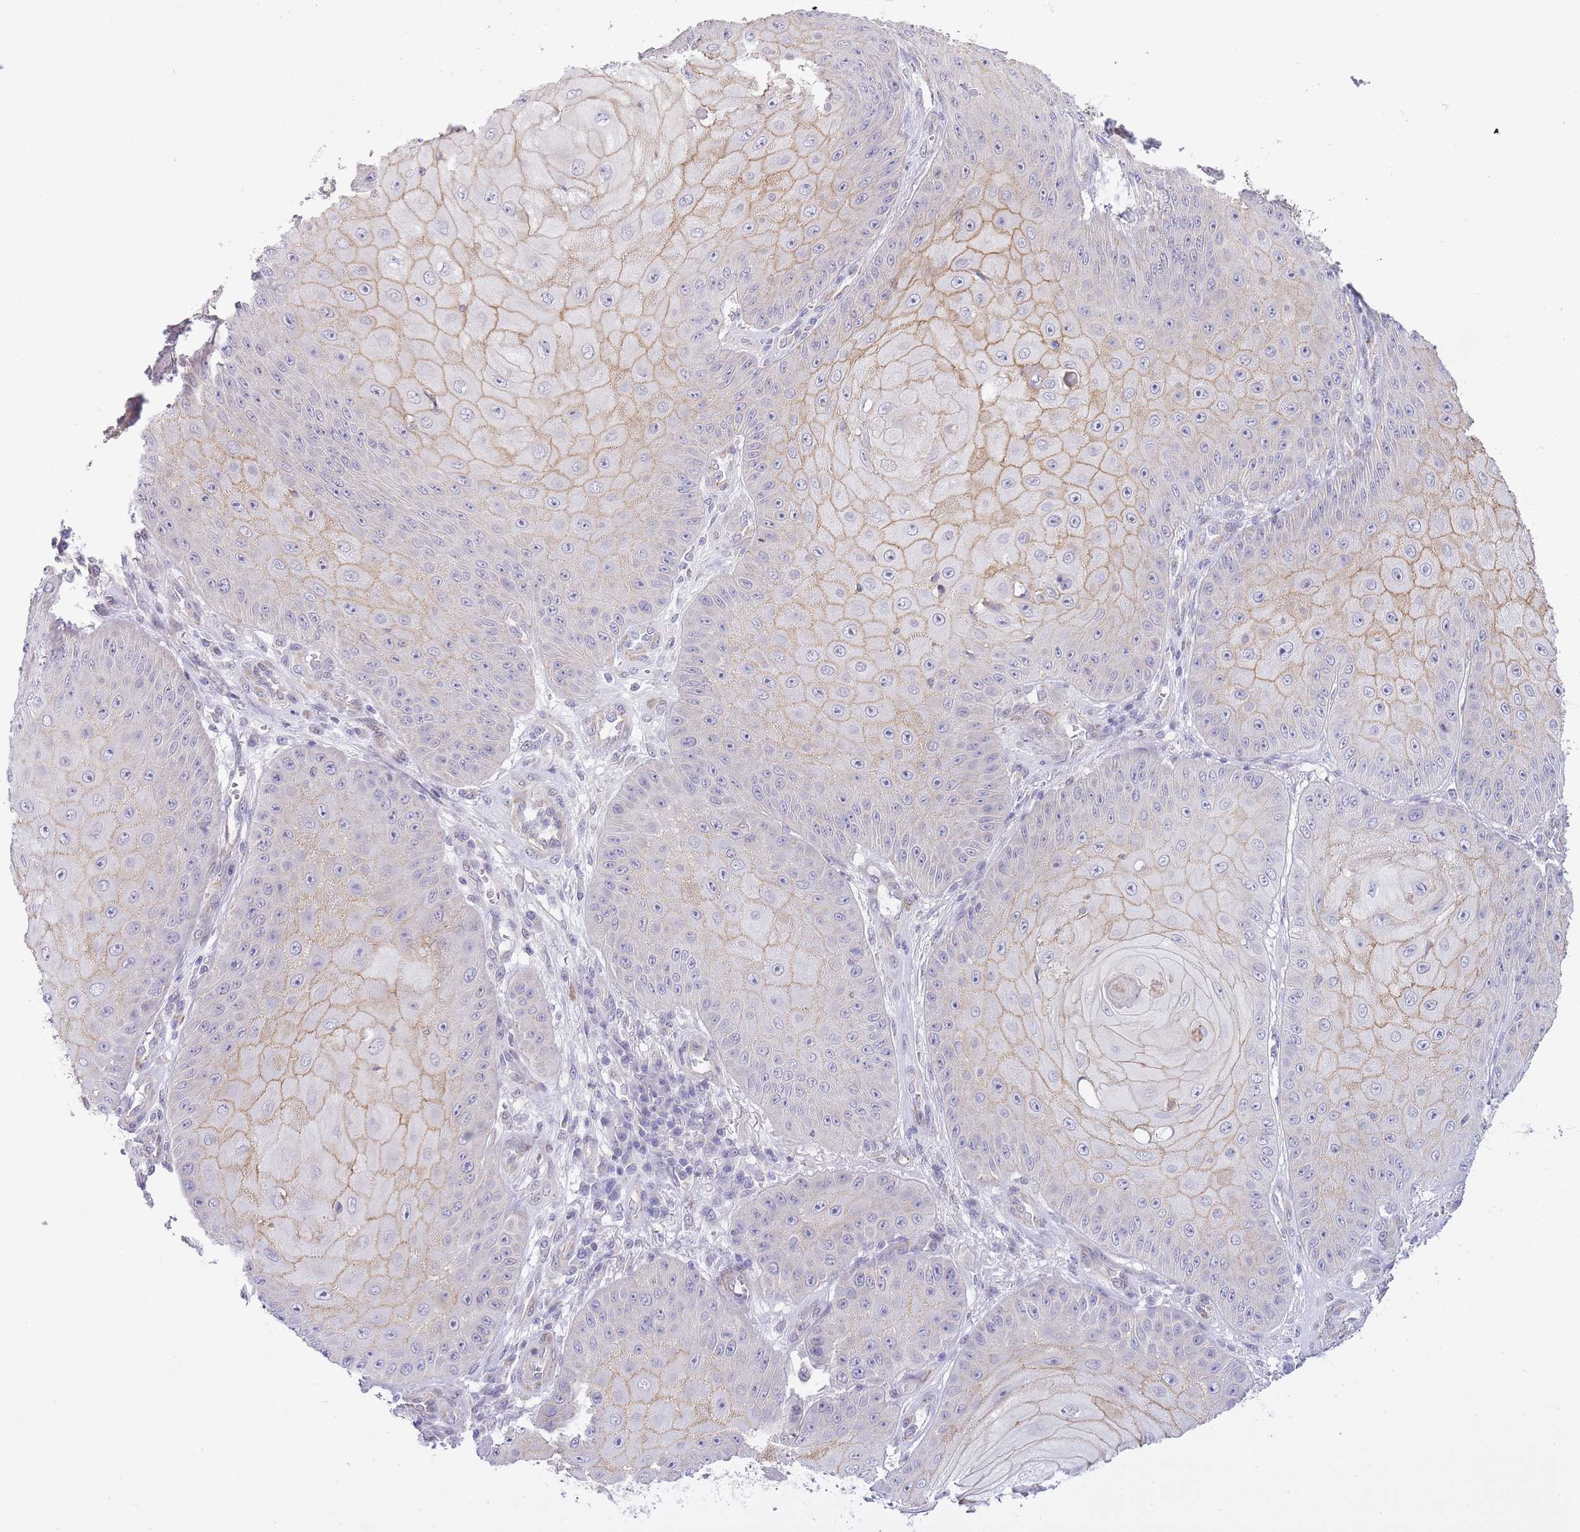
{"staining": {"intensity": "weak", "quantity": "25%-75%", "location": "cytoplasmic/membranous"}, "tissue": "skin cancer", "cell_type": "Tumor cells", "image_type": "cancer", "snomed": [{"axis": "morphology", "description": "Squamous cell carcinoma, NOS"}, {"axis": "topography", "description": "Skin"}], "caption": "Skin squamous cell carcinoma was stained to show a protein in brown. There is low levels of weak cytoplasmic/membranous positivity in approximately 25%-75% of tumor cells.", "gene": "CTBP1", "patient": {"sex": "male", "age": 70}}